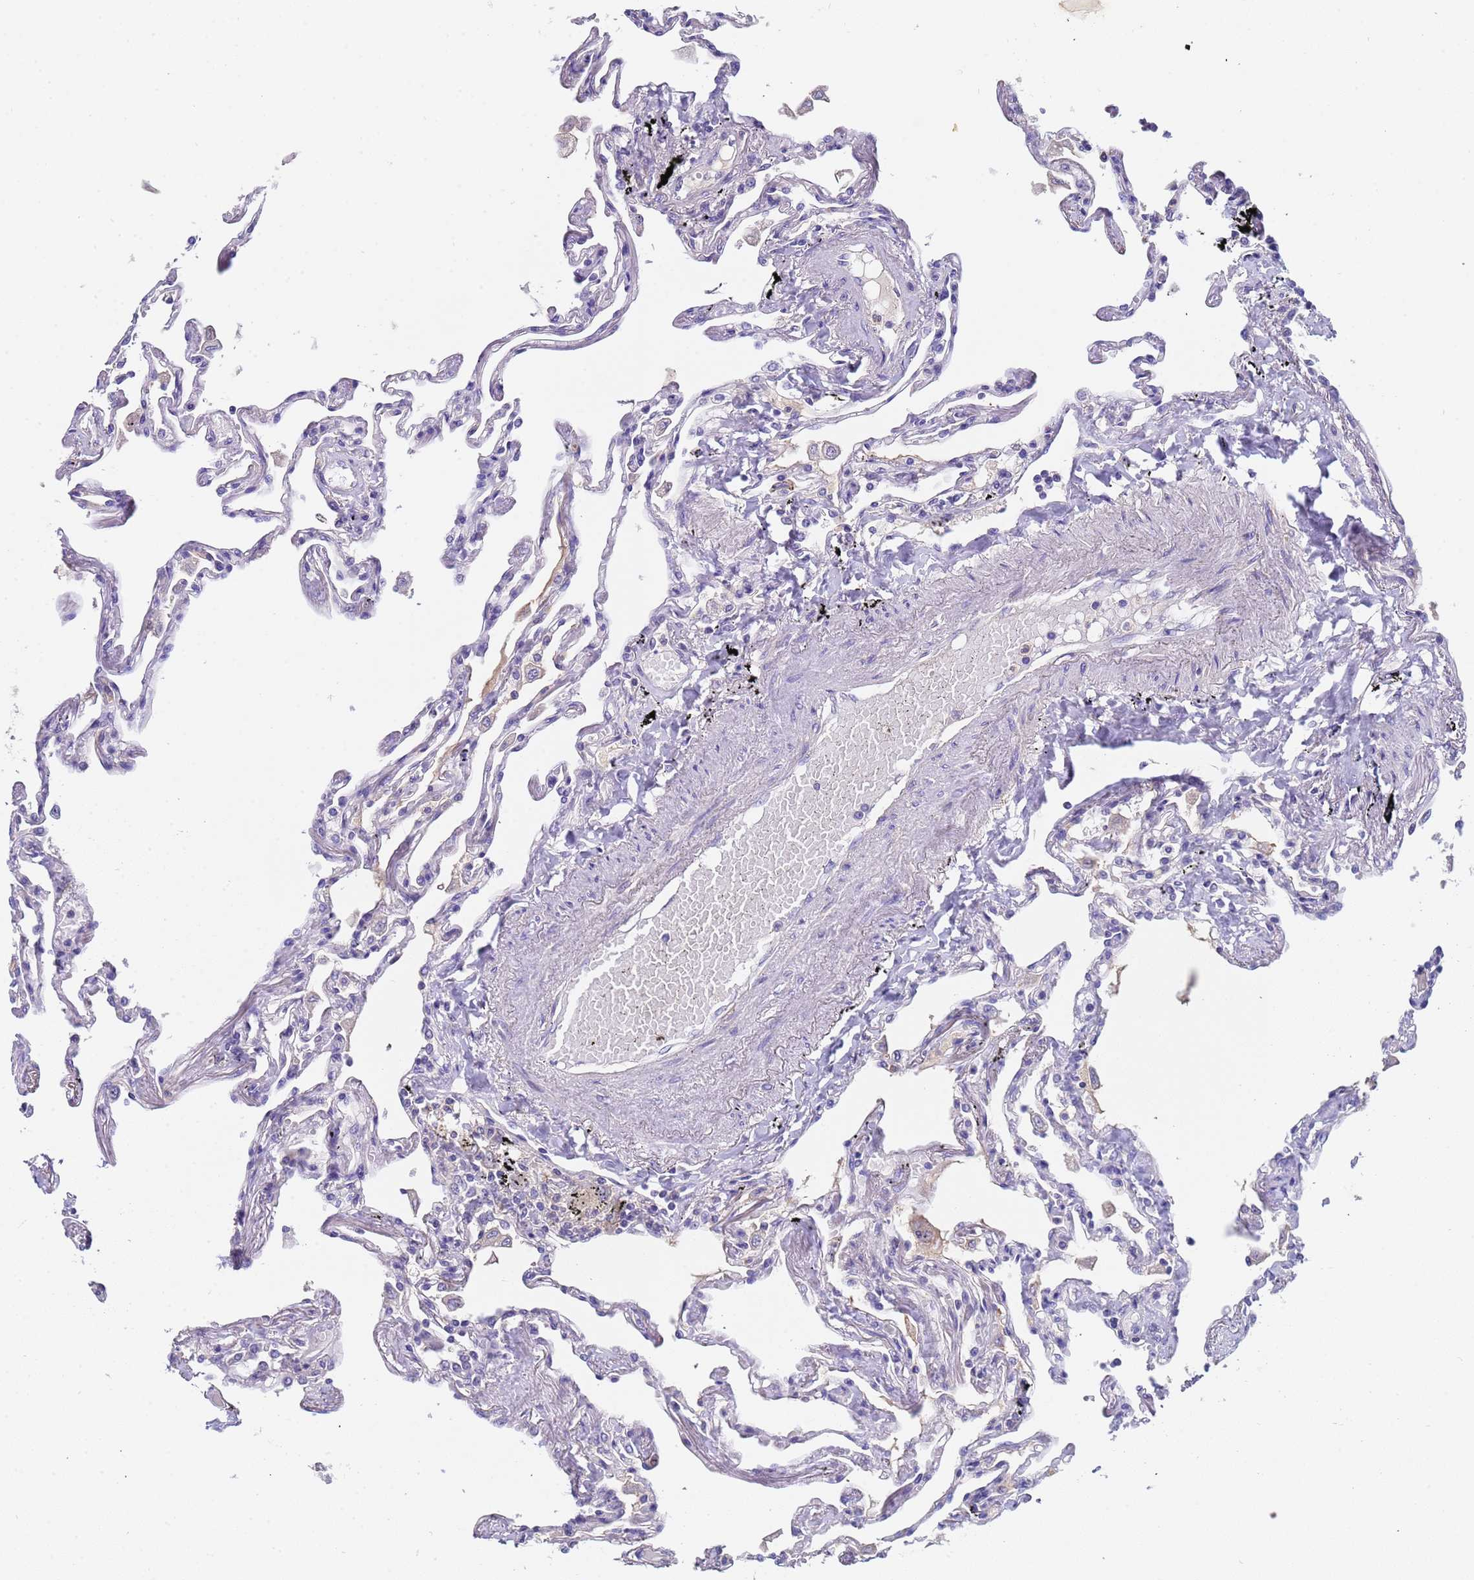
{"staining": {"intensity": "negative", "quantity": "none", "location": "none"}, "tissue": "lung", "cell_type": "Alveolar cells", "image_type": "normal", "snomed": [{"axis": "morphology", "description": "Normal tissue, NOS"}, {"axis": "topography", "description": "Lung"}], "caption": "Immunohistochemistry (IHC) micrograph of normal lung: human lung stained with DAB (3,3'-diaminobenzidine) displays no significant protein positivity in alveolar cells.", "gene": "ZNF248", "patient": {"sex": "female", "age": 67}}